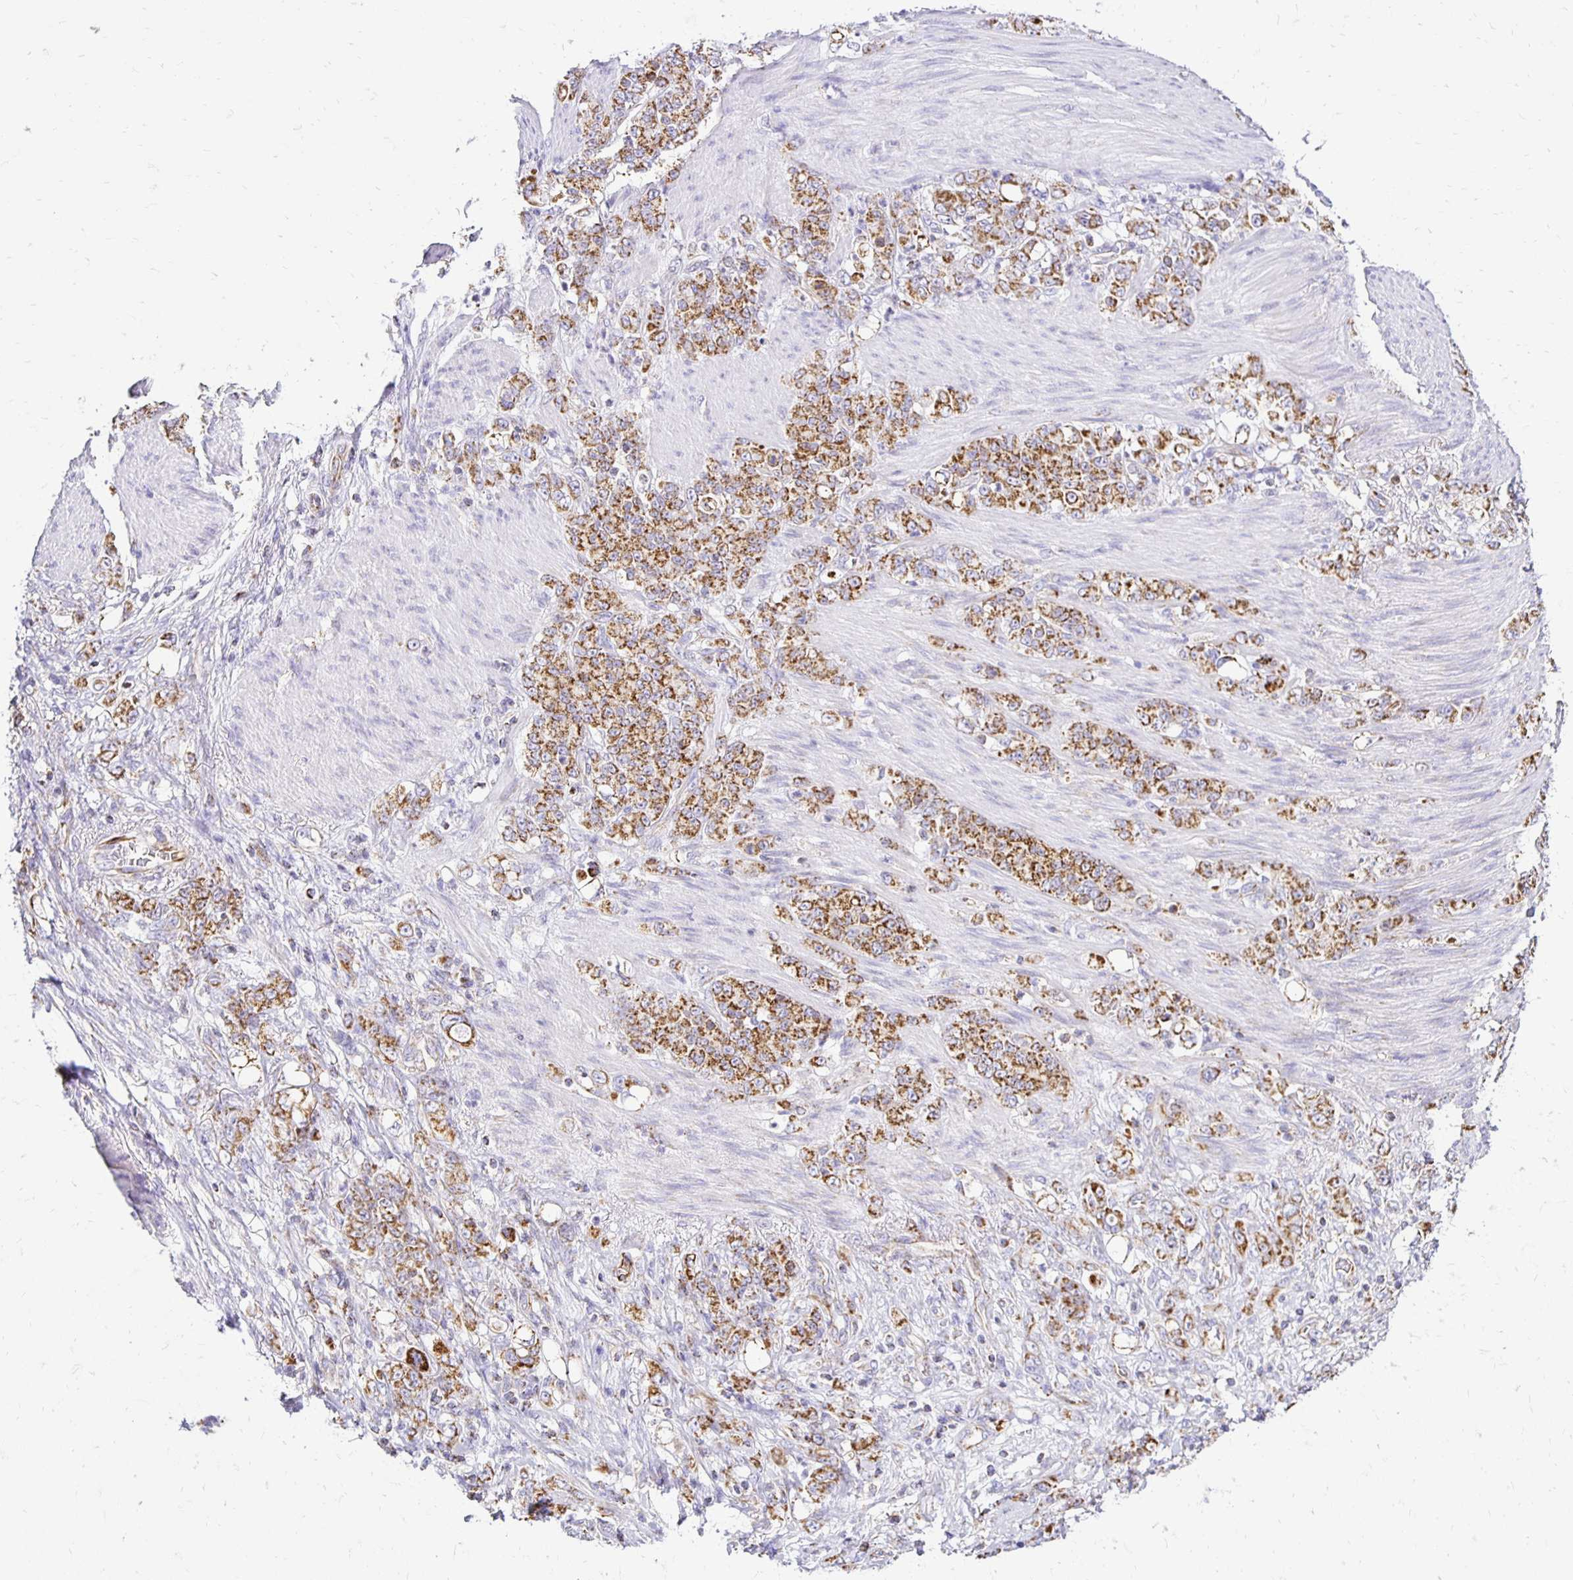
{"staining": {"intensity": "moderate", "quantity": ">75%", "location": "cytoplasmic/membranous"}, "tissue": "stomach cancer", "cell_type": "Tumor cells", "image_type": "cancer", "snomed": [{"axis": "morphology", "description": "Adenocarcinoma, NOS"}, {"axis": "topography", "description": "Stomach"}], "caption": "Brown immunohistochemical staining in human stomach cancer displays moderate cytoplasmic/membranous staining in about >75% of tumor cells.", "gene": "PLAAT2", "patient": {"sex": "female", "age": 79}}